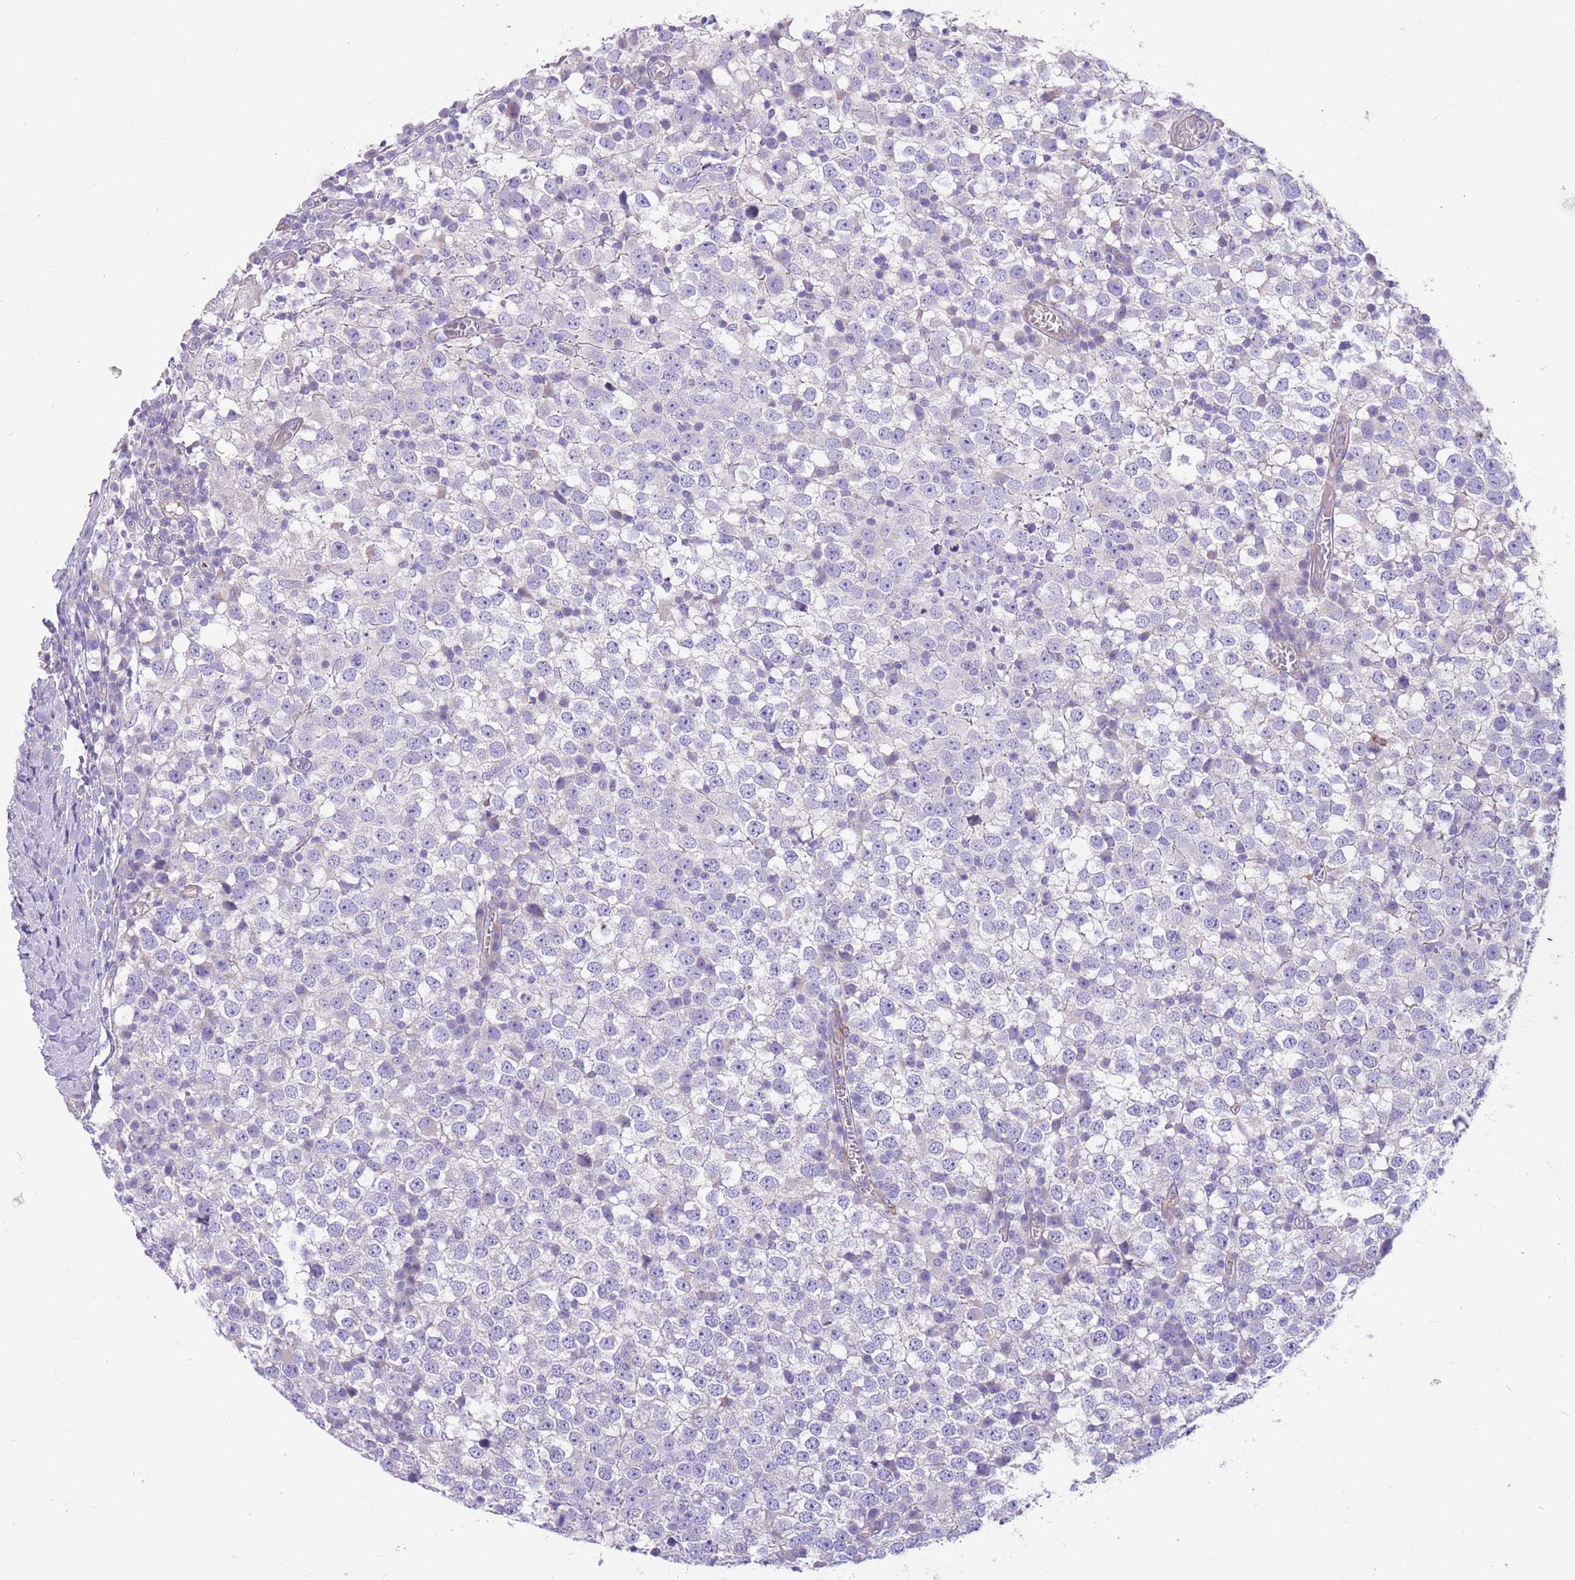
{"staining": {"intensity": "negative", "quantity": "none", "location": "none"}, "tissue": "testis cancer", "cell_type": "Tumor cells", "image_type": "cancer", "snomed": [{"axis": "morphology", "description": "Seminoma, NOS"}, {"axis": "topography", "description": "Testis"}], "caption": "The micrograph shows no staining of tumor cells in testis cancer. The staining was performed using DAB to visualize the protein expression in brown, while the nuclei were stained in blue with hematoxylin (Magnification: 20x).", "gene": "SERINC3", "patient": {"sex": "male", "age": 65}}